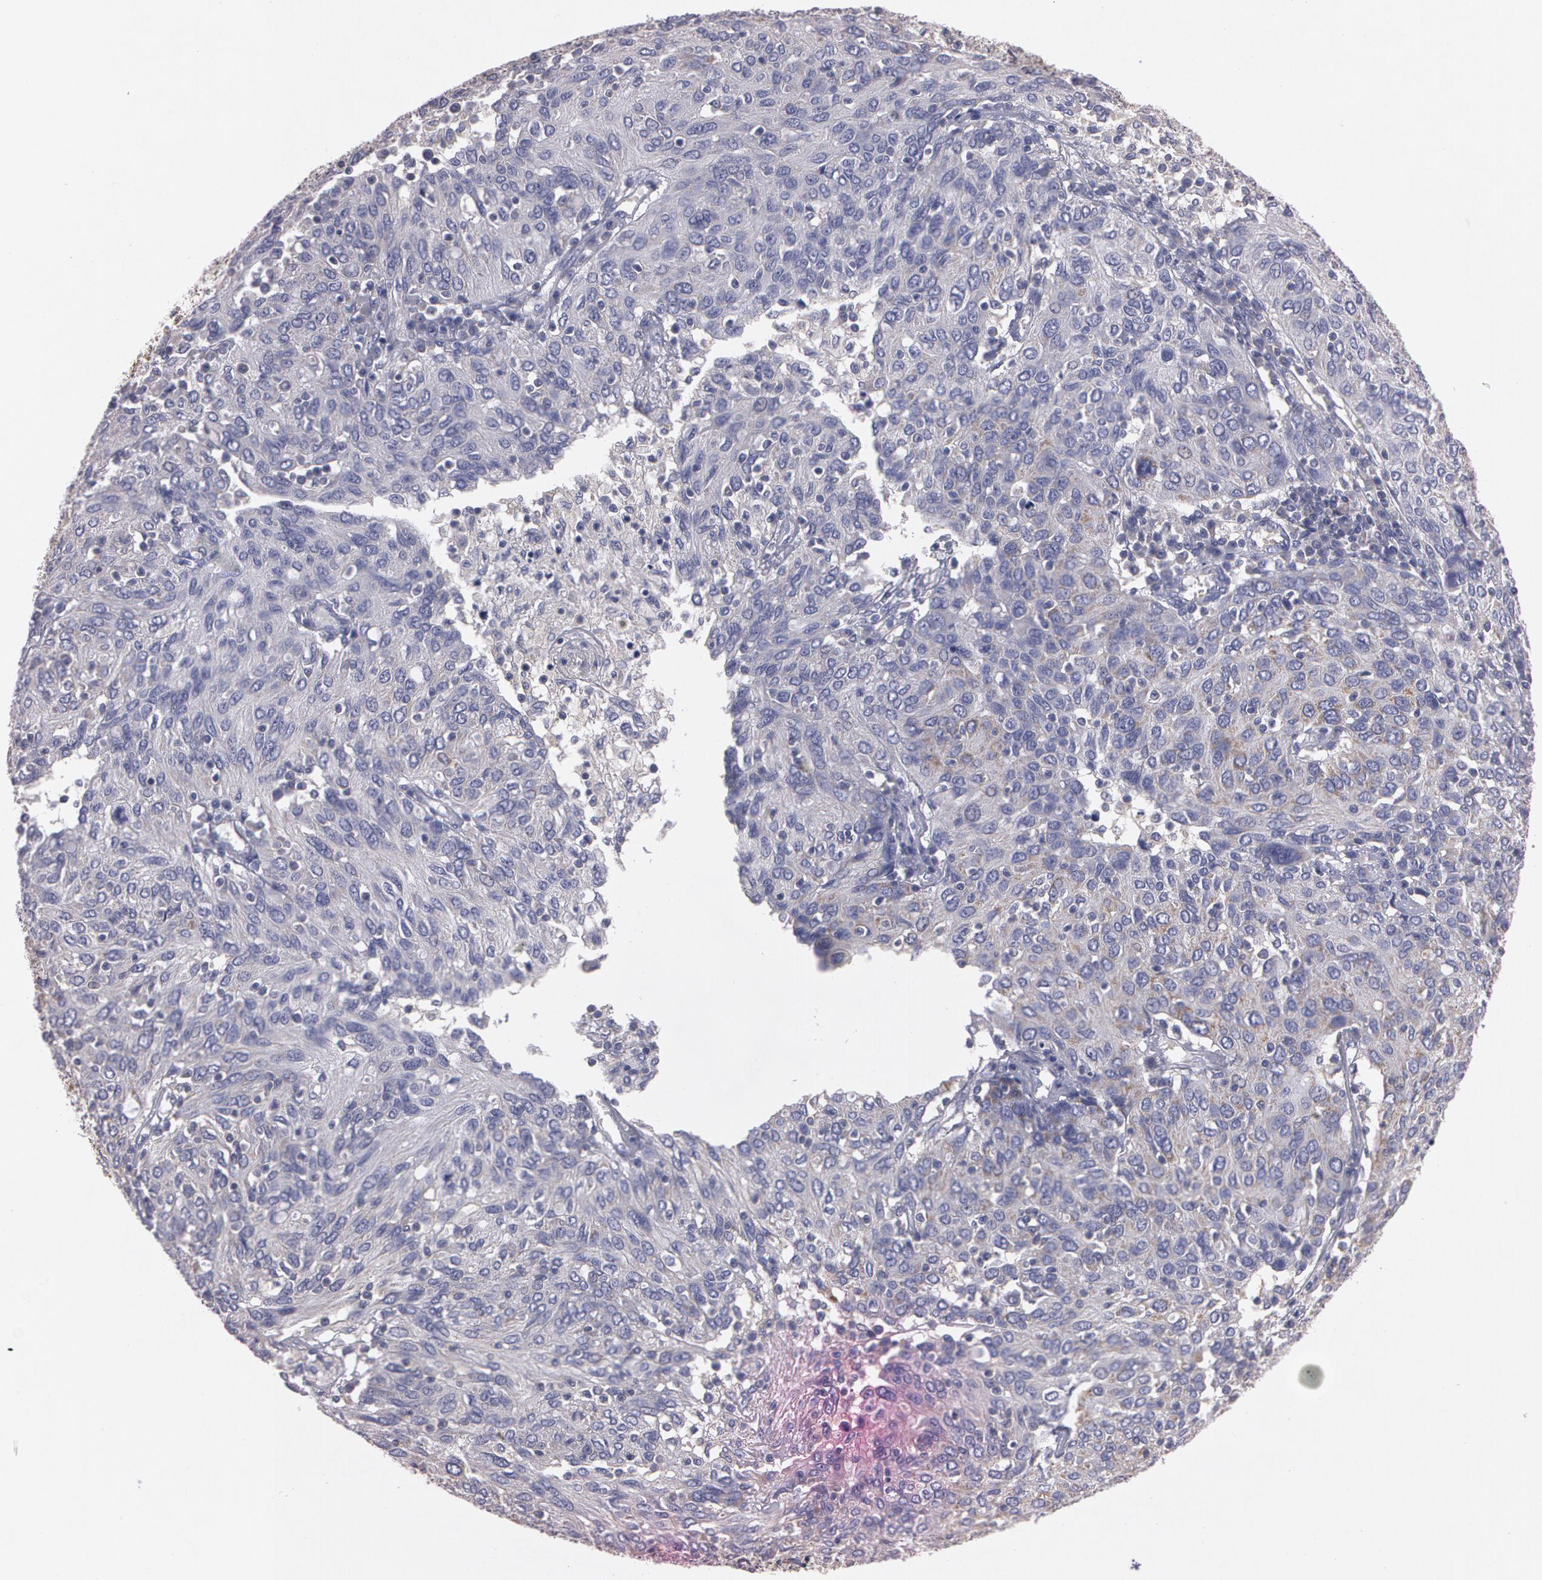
{"staining": {"intensity": "negative", "quantity": "none", "location": "none"}, "tissue": "ovarian cancer", "cell_type": "Tumor cells", "image_type": "cancer", "snomed": [{"axis": "morphology", "description": "Carcinoma, endometroid"}, {"axis": "topography", "description": "Ovary"}], "caption": "This is an immunohistochemistry photomicrograph of human endometroid carcinoma (ovarian). There is no expression in tumor cells.", "gene": "NEK9", "patient": {"sex": "female", "age": 50}}